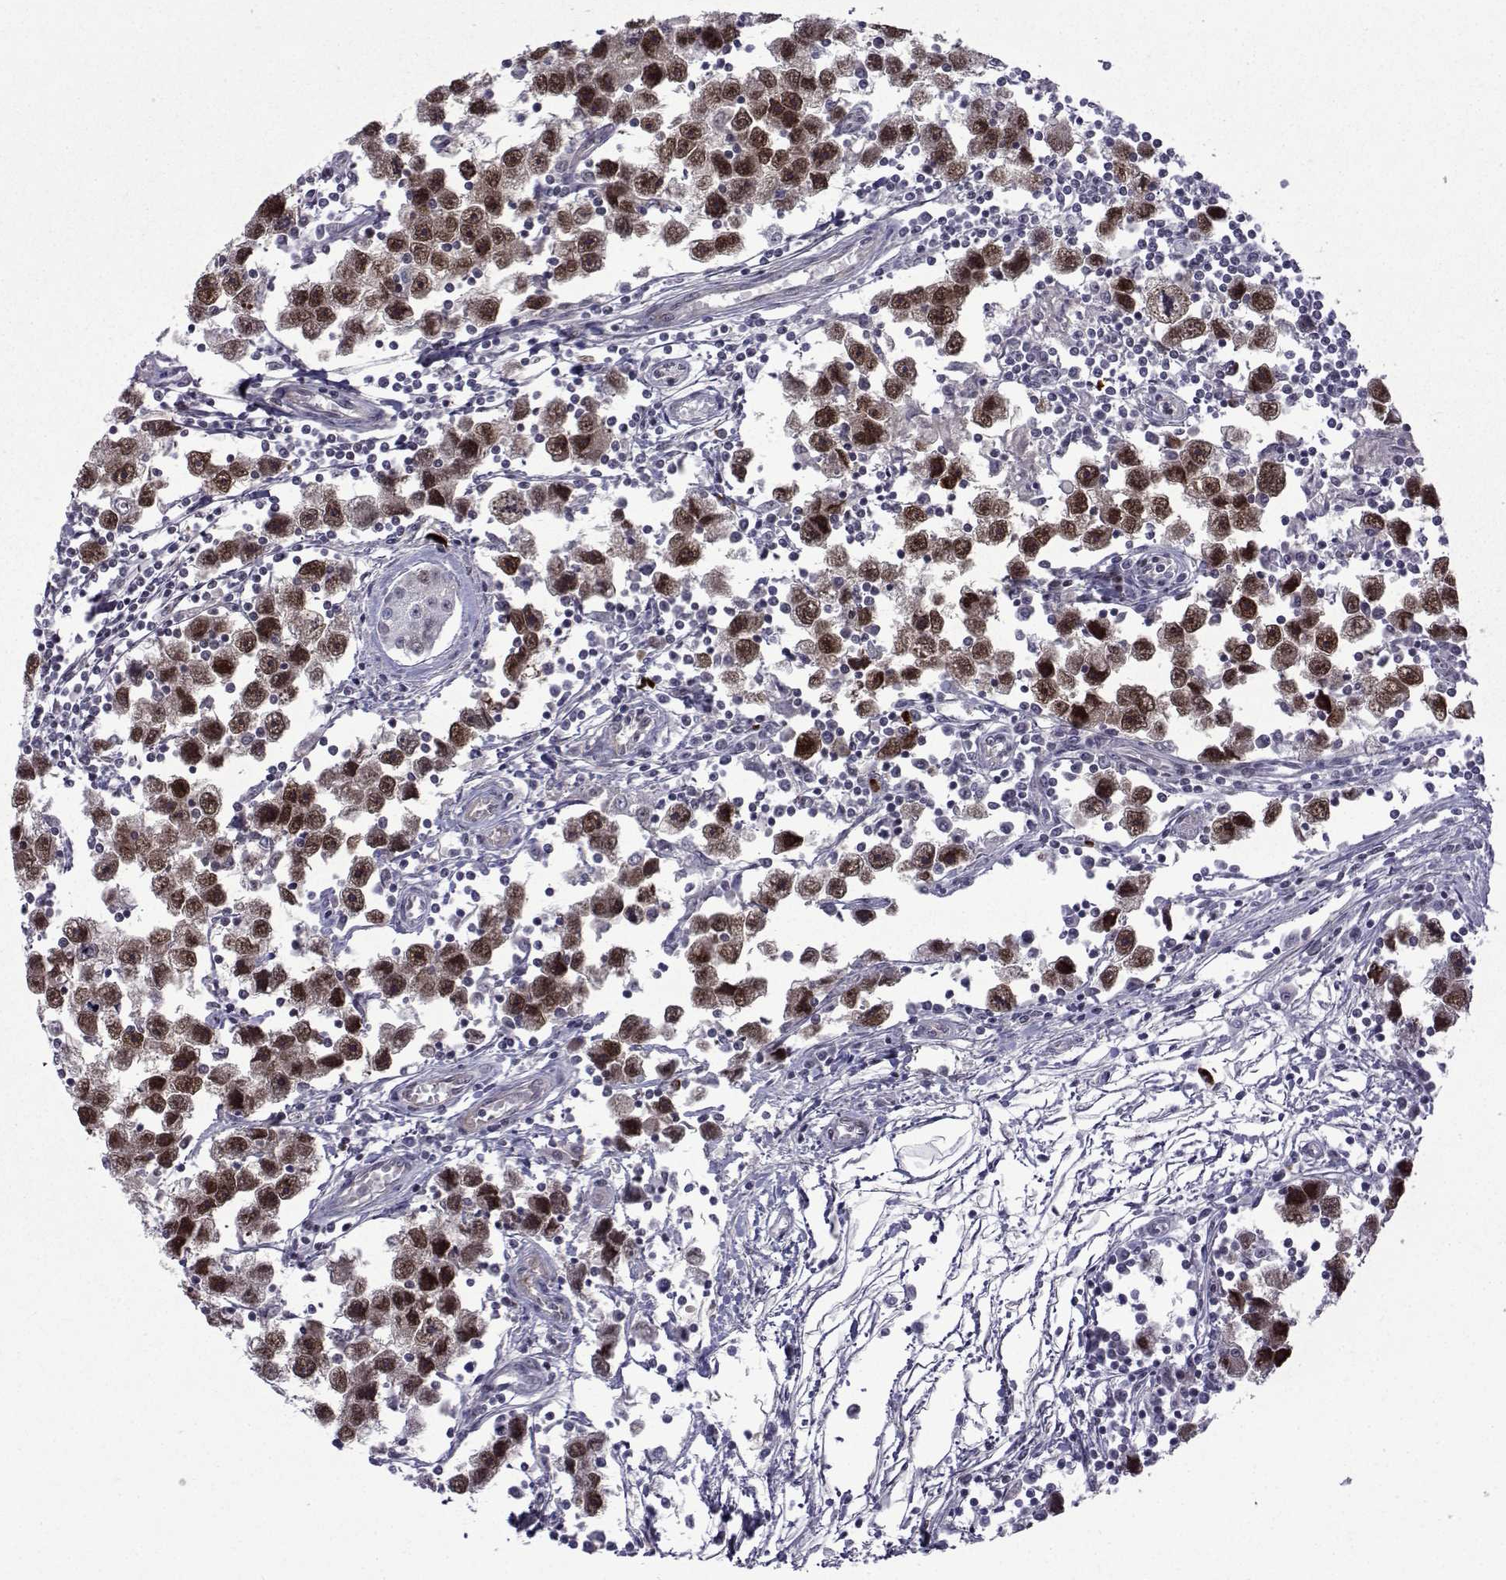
{"staining": {"intensity": "strong", "quantity": ">75%", "location": "nuclear"}, "tissue": "testis cancer", "cell_type": "Tumor cells", "image_type": "cancer", "snomed": [{"axis": "morphology", "description": "Seminoma, NOS"}, {"axis": "topography", "description": "Testis"}], "caption": "This photomicrograph reveals immunohistochemistry (IHC) staining of testis cancer (seminoma), with high strong nuclear positivity in approximately >75% of tumor cells.", "gene": "RBM24", "patient": {"sex": "male", "age": 30}}